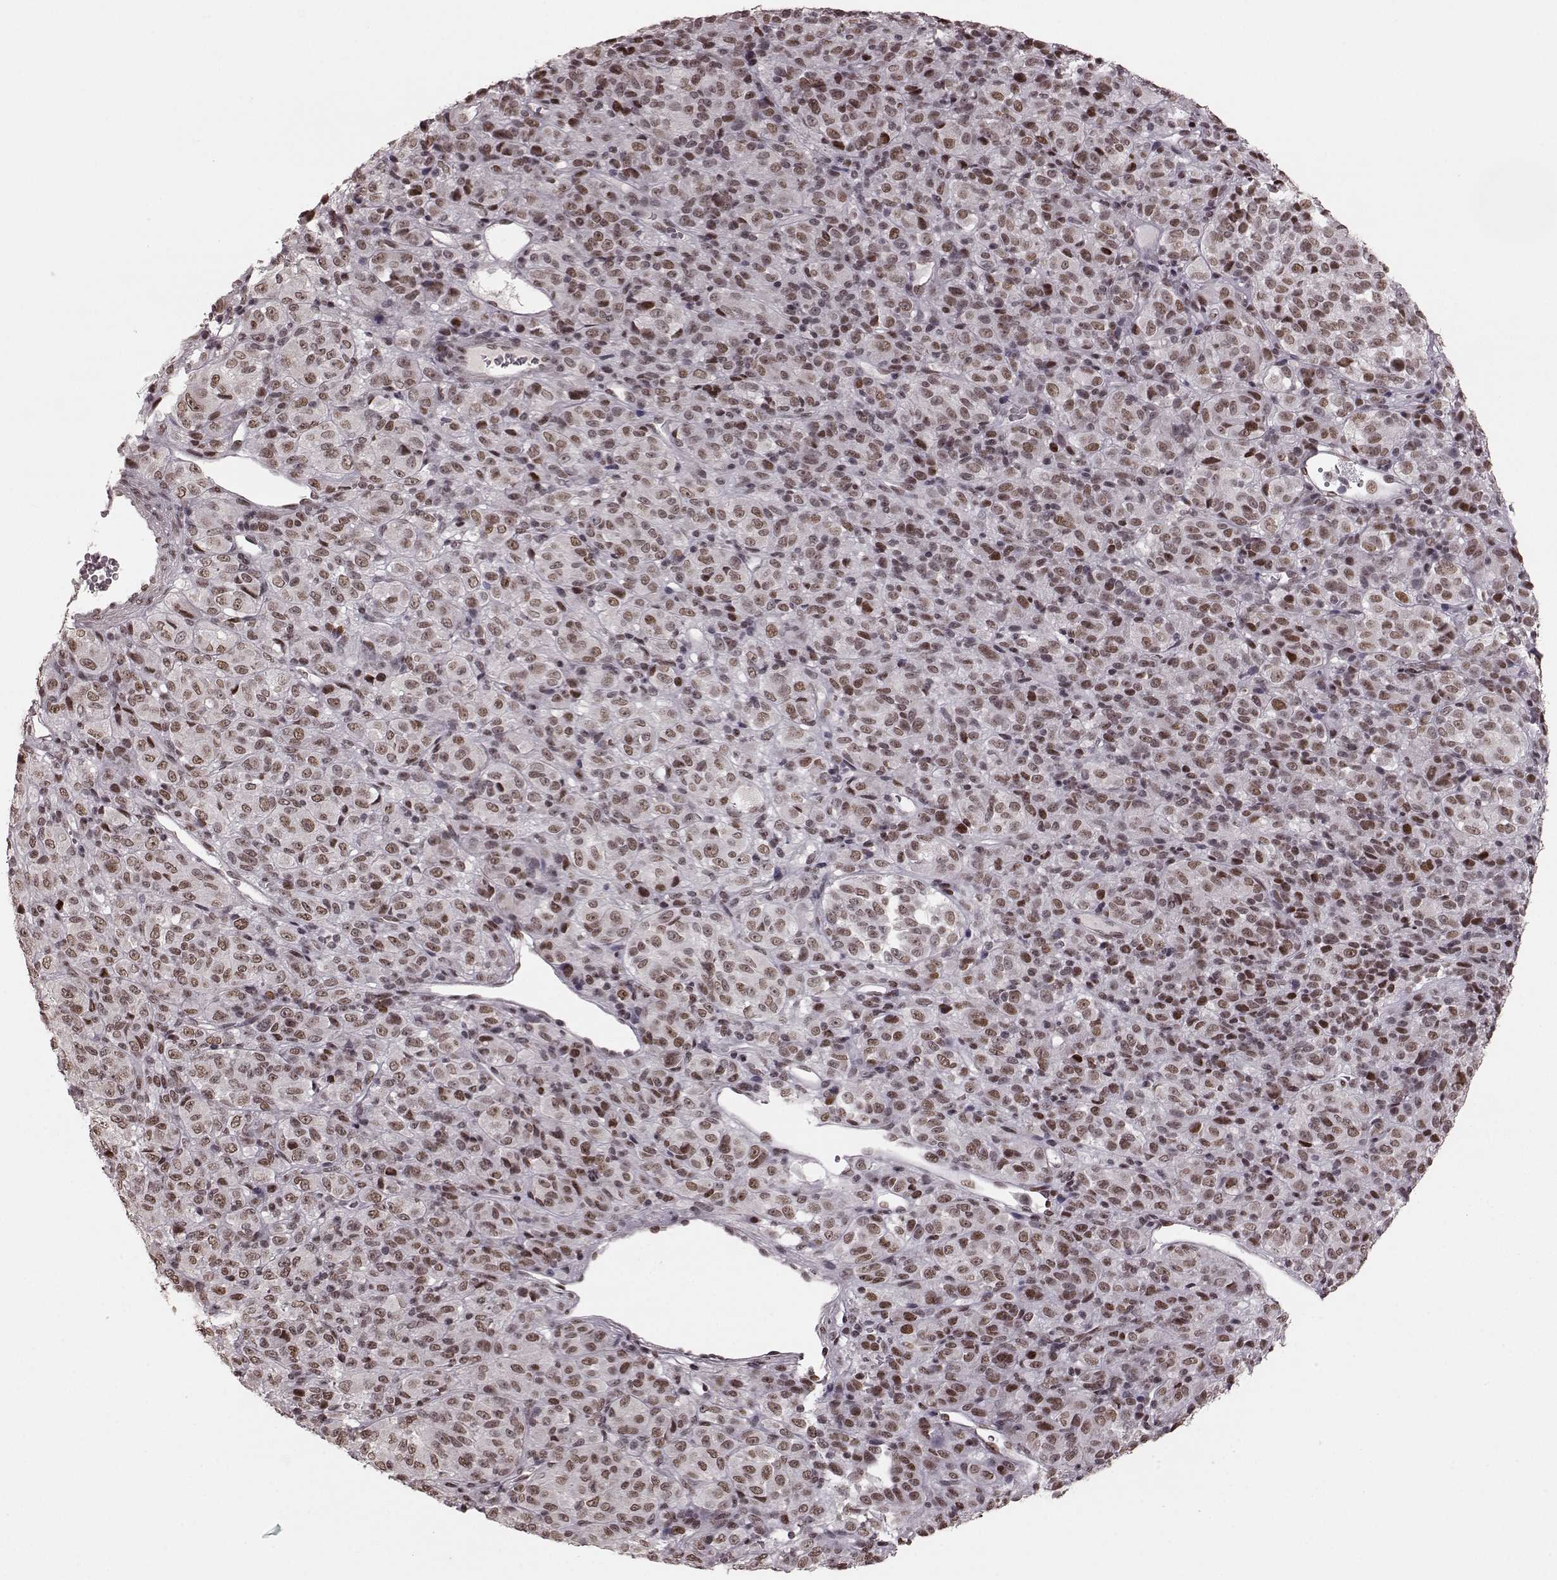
{"staining": {"intensity": "moderate", "quantity": ">75%", "location": "nuclear"}, "tissue": "melanoma", "cell_type": "Tumor cells", "image_type": "cancer", "snomed": [{"axis": "morphology", "description": "Malignant melanoma, Metastatic site"}, {"axis": "topography", "description": "Brain"}], "caption": "This image reveals malignant melanoma (metastatic site) stained with immunohistochemistry (IHC) to label a protein in brown. The nuclear of tumor cells show moderate positivity for the protein. Nuclei are counter-stained blue.", "gene": "NR2C1", "patient": {"sex": "female", "age": 56}}